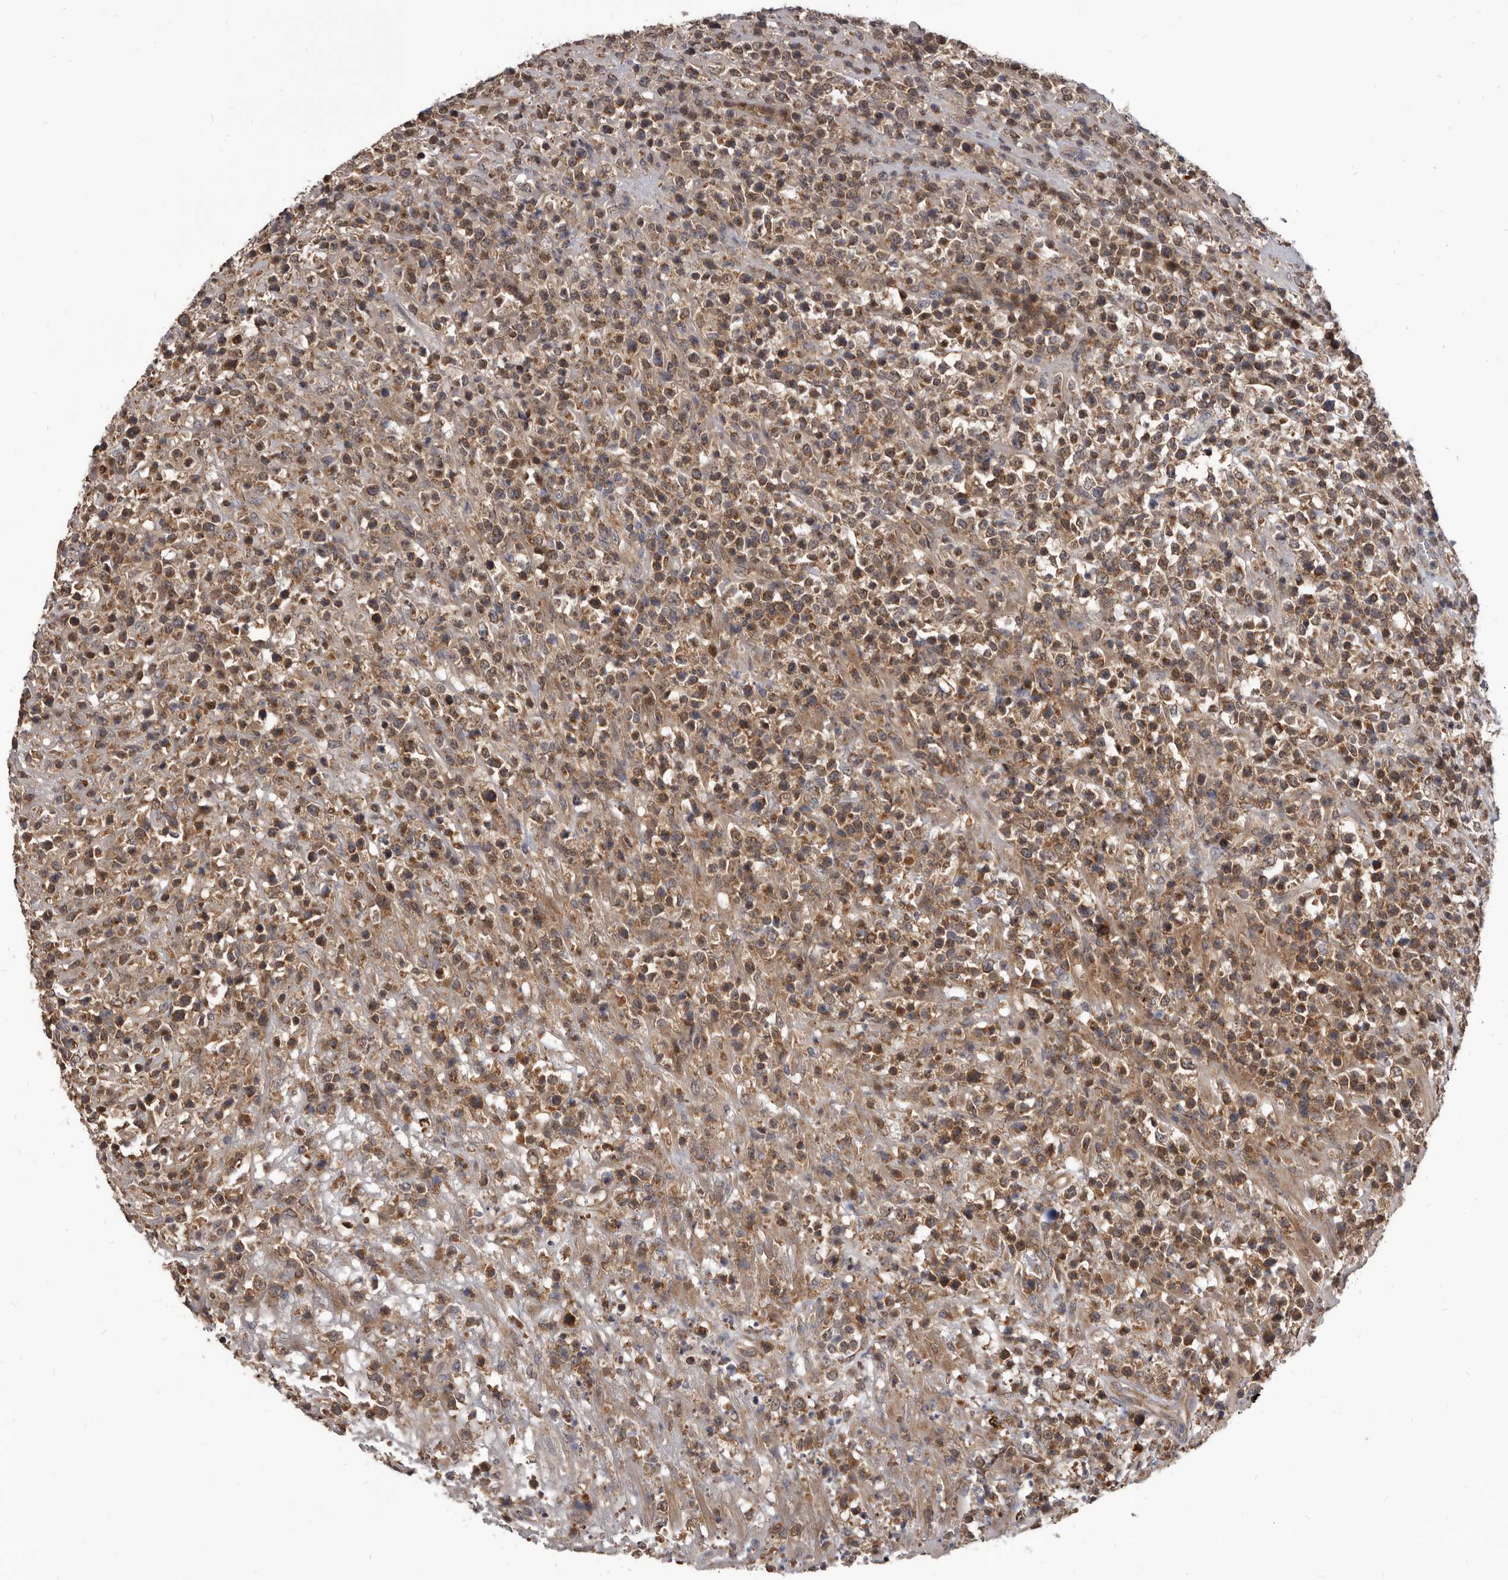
{"staining": {"intensity": "moderate", "quantity": ">75%", "location": "cytoplasmic/membranous"}, "tissue": "lymphoma", "cell_type": "Tumor cells", "image_type": "cancer", "snomed": [{"axis": "morphology", "description": "Malignant lymphoma, non-Hodgkin's type, High grade"}, {"axis": "topography", "description": "Colon"}], "caption": "There is medium levels of moderate cytoplasmic/membranous expression in tumor cells of malignant lymphoma, non-Hodgkin's type (high-grade), as demonstrated by immunohistochemical staining (brown color).", "gene": "MAP3K14", "patient": {"sex": "female", "age": 53}}